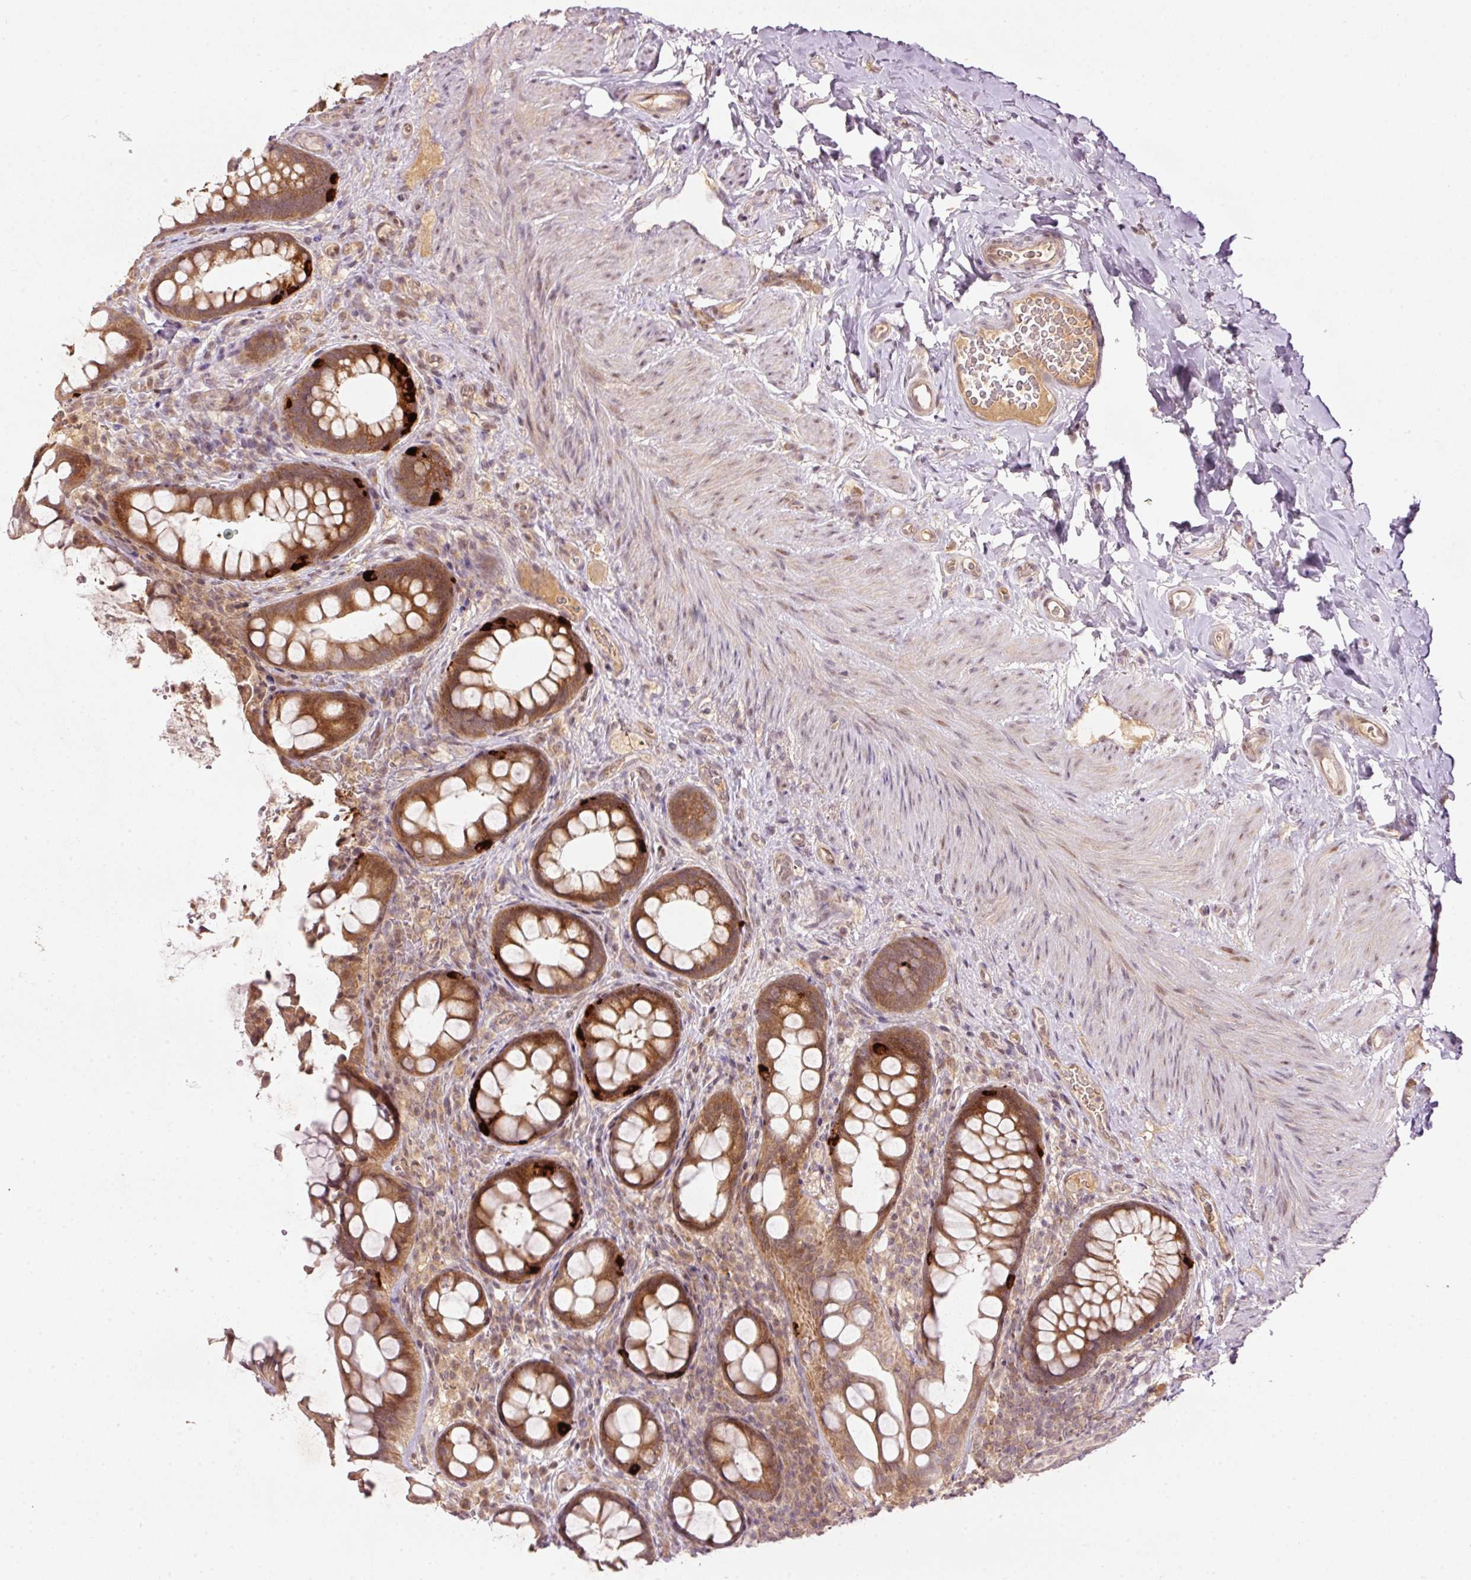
{"staining": {"intensity": "moderate", "quantity": ">75%", "location": "cytoplasmic/membranous,nuclear"}, "tissue": "rectum", "cell_type": "Glandular cells", "image_type": "normal", "snomed": [{"axis": "morphology", "description": "Normal tissue, NOS"}, {"axis": "topography", "description": "Rectum"}, {"axis": "topography", "description": "Peripheral nerve tissue"}], "caption": "Rectum stained with DAB IHC shows medium levels of moderate cytoplasmic/membranous,nuclear expression in about >75% of glandular cells. The staining is performed using DAB brown chromogen to label protein expression. The nuclei are counter-stained blue using hematoxylin.", "gene": "PCDHB1", "patient": {"sex": "female", "age": 69}}